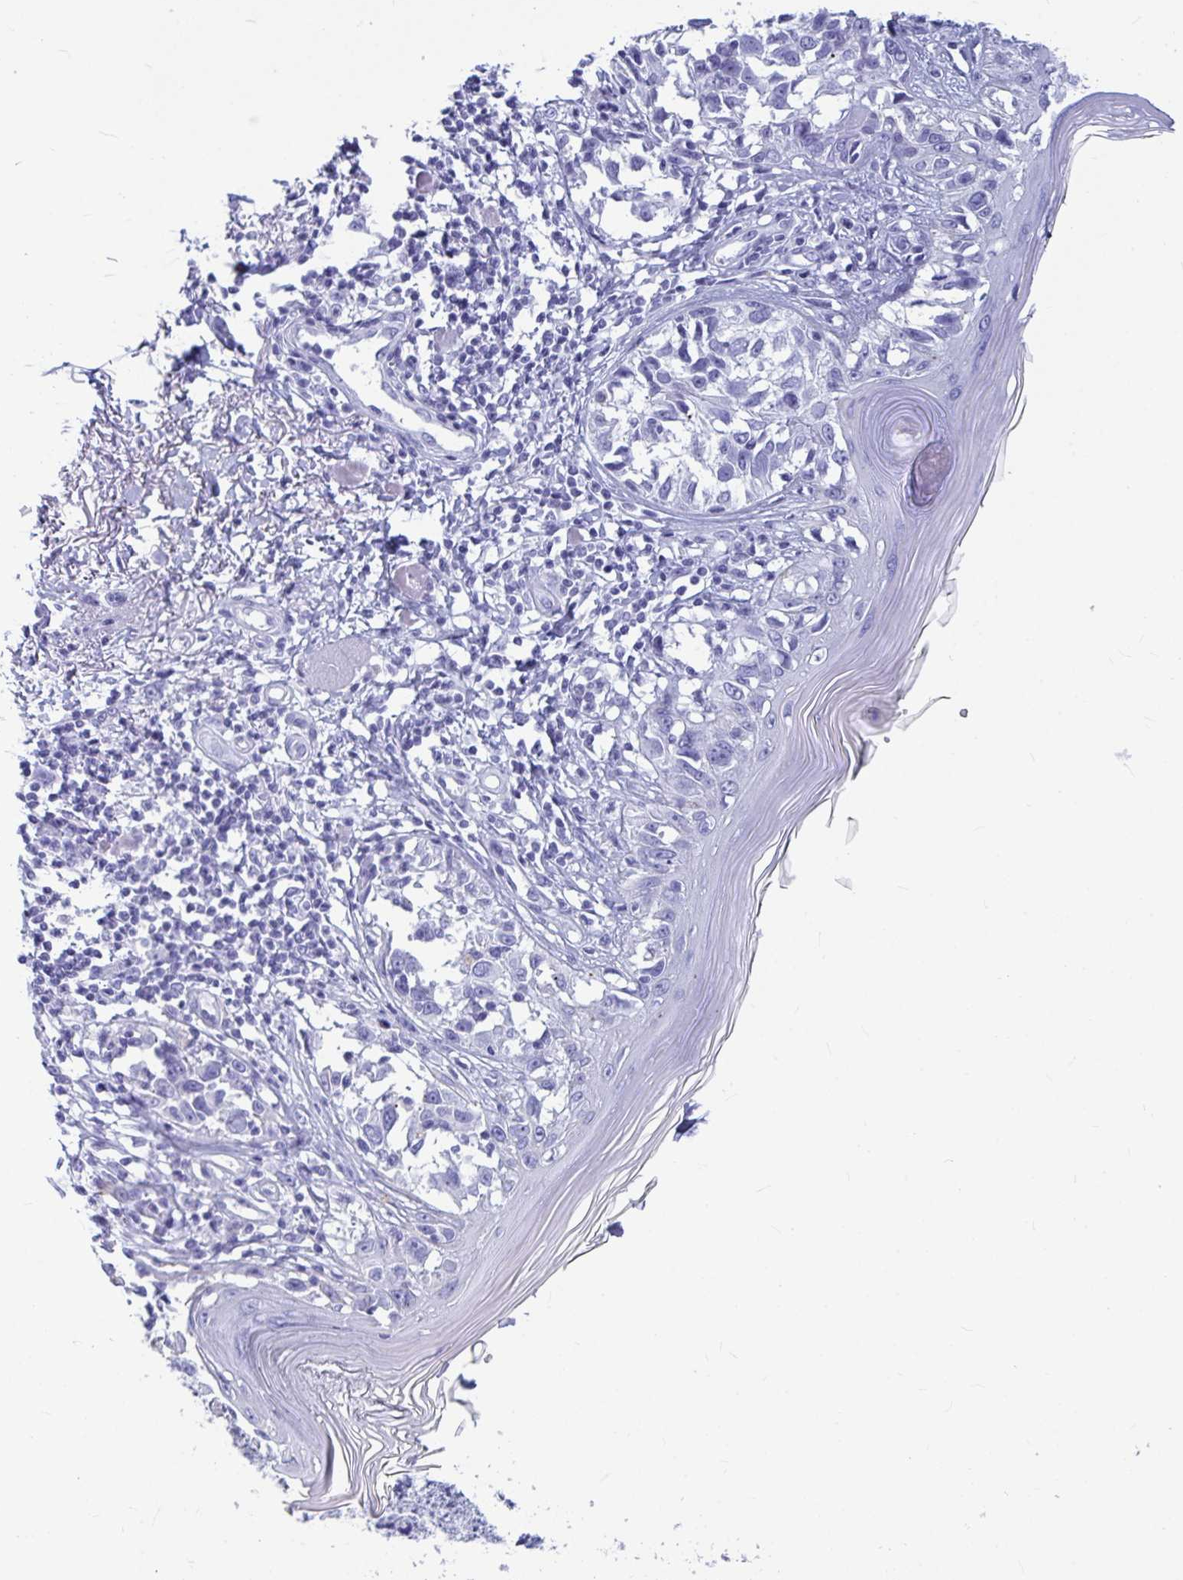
{"staining": {"intensity": "negative", "quantity": "none", "location": "none"}, "tissue": "melanoma", "cell_type": "Tumor cells", "image_type": "cancer", "snomed": [{"axis": "morphology", "description": "Malignant melanoma, NOS"}, {"axis": "topography", "description": "Skin"}], "caption": "A photomicrograph of malignant melanoma stained for a protein reveals no brown staining in tumor cells. (DAB IHC, high magnification).", "gene": "OR5J2", "patient": {"sex": "male", "age": 73}}